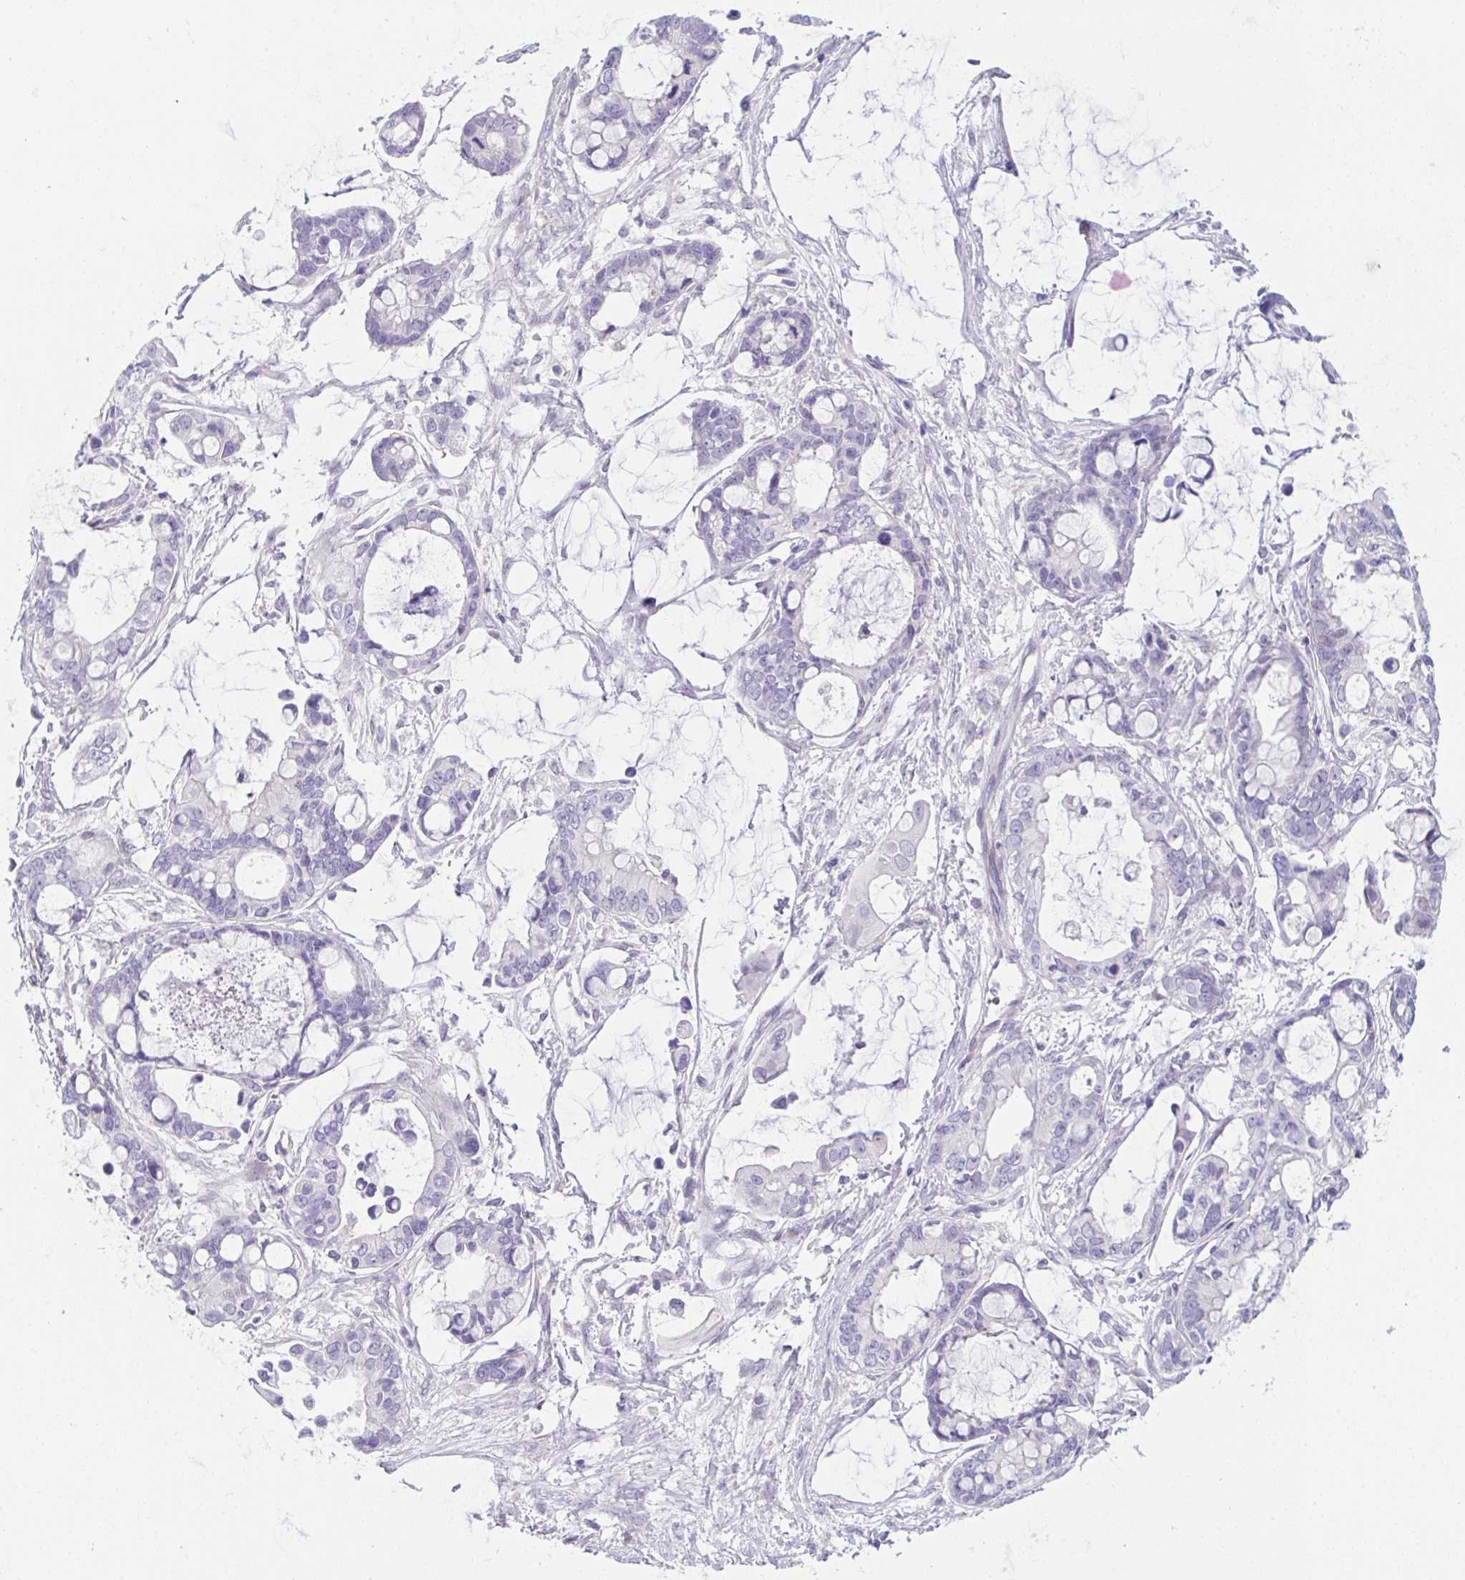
{"staining": {"intensity": "negative", "quantity": "none", "location": "none"}, "tissue": "ovarian cancer", "cell_type": "Tumor cells", "image_type": "cancer", "snomed": [{"axis": "morphology", "description": "Cystadenocarcinoma, mucinous, NOS"}, {"axis": "topography", "description": "Ovary"}], "caption": "There is no significant staining in tumor cells of ovarian cancer. (IHC, brightfield microscopy, high magnification).", "gene": "DTX3", "patient": {"sex": "female", "age": 63}}